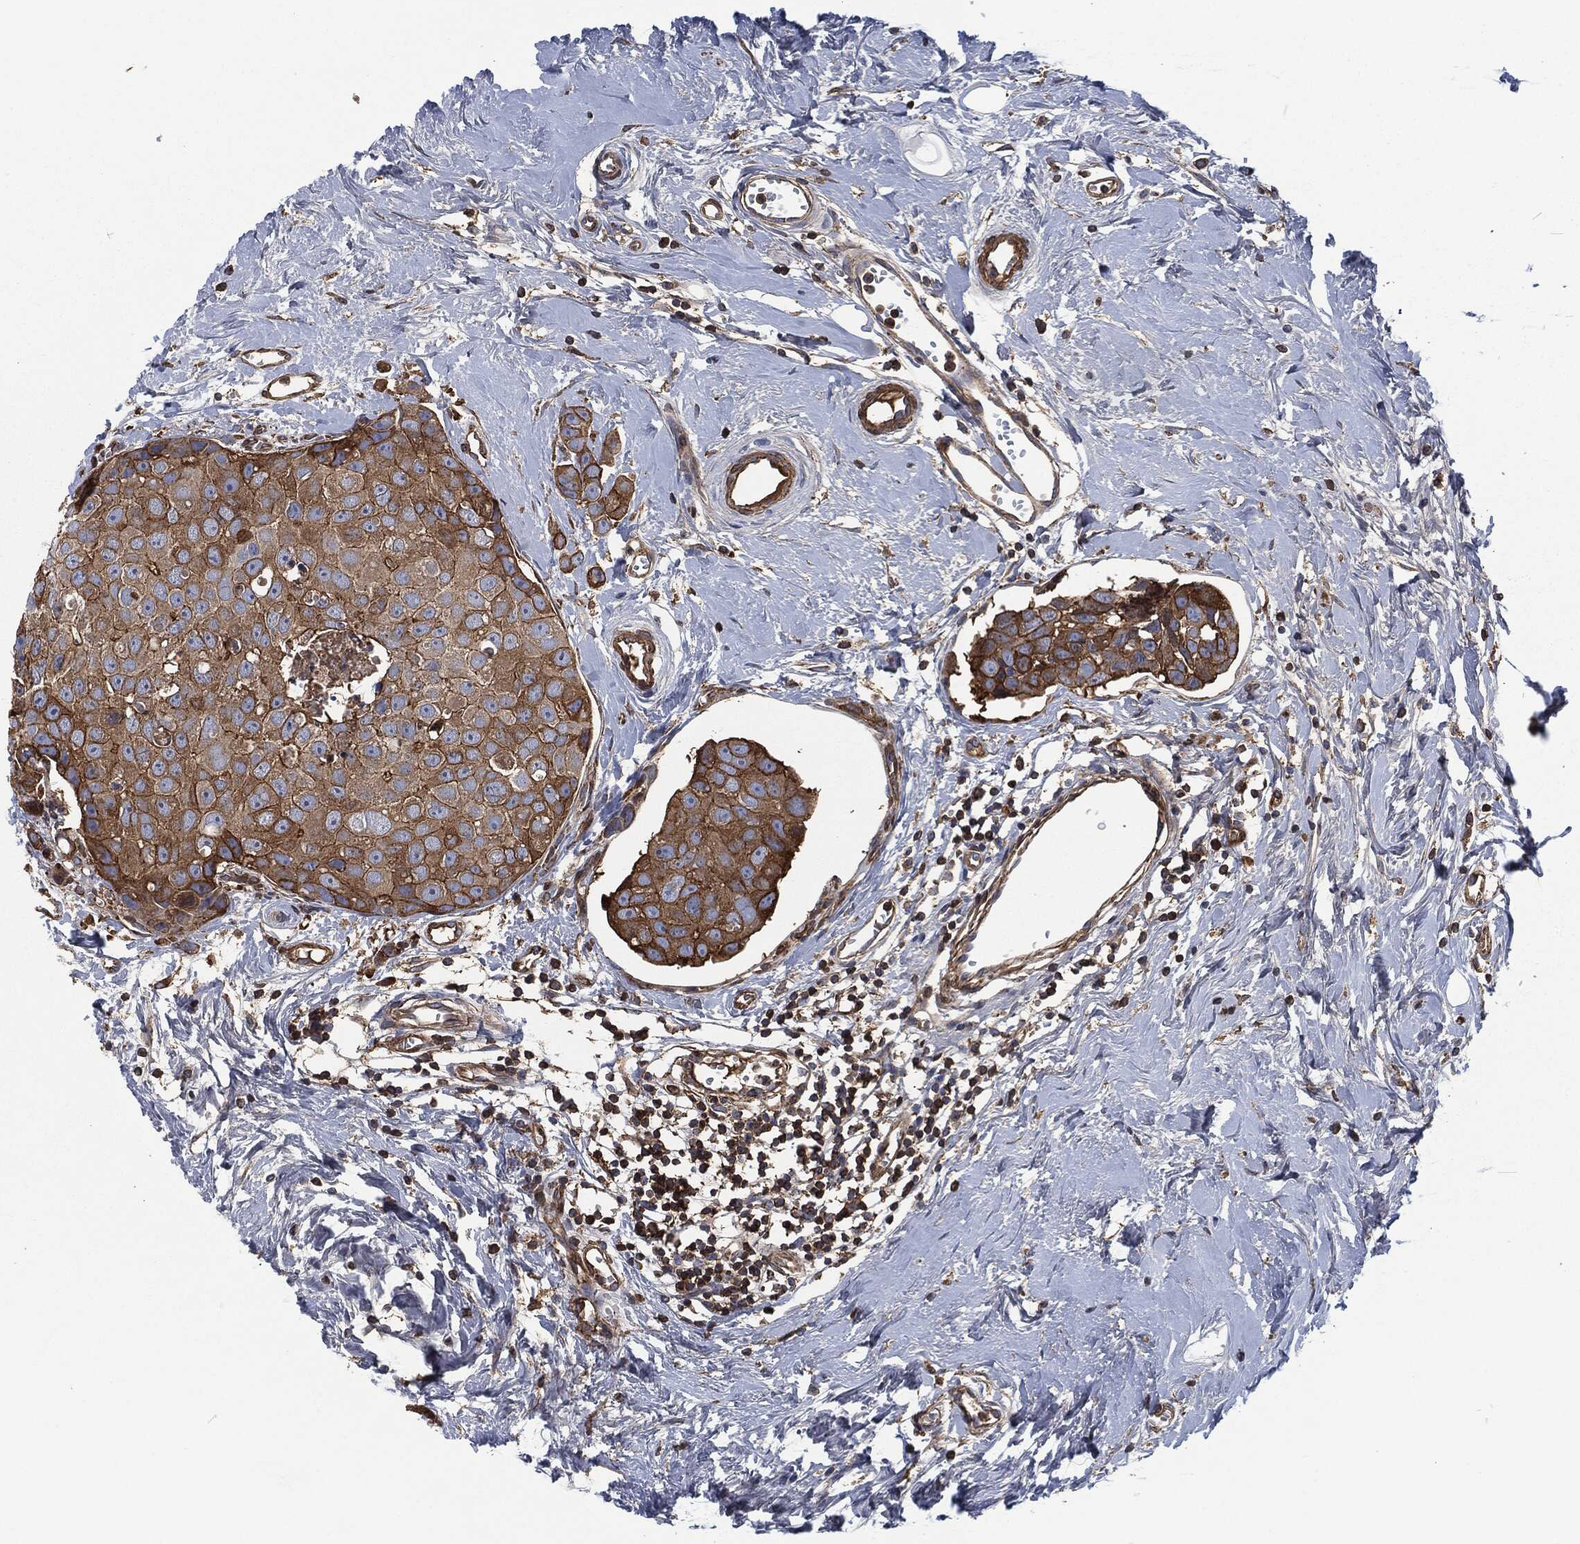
{"staining": {"intensity": "strong", "quantity": ">75%", "location": "cytoplasmic/membranous"}, "tissue": "breast cancer", "cell_type": "Tumor cells", "image_type": "cancer", "snomed": [{"axis": "morphology", "description": "Duct carcinoma"}, {"axis": "topography", "description": "Breast"}], "caption": "Strong cytoplasmic/membranous staining is seen in about >75% of tumor cells in breast invasive ductal carcinoma. Immunohistochemistry (ihc) stains the protein in brown and the nuclei are stained blue.", "gene": "LGALS9", "patient": {"sex": "female", "age": 35}}